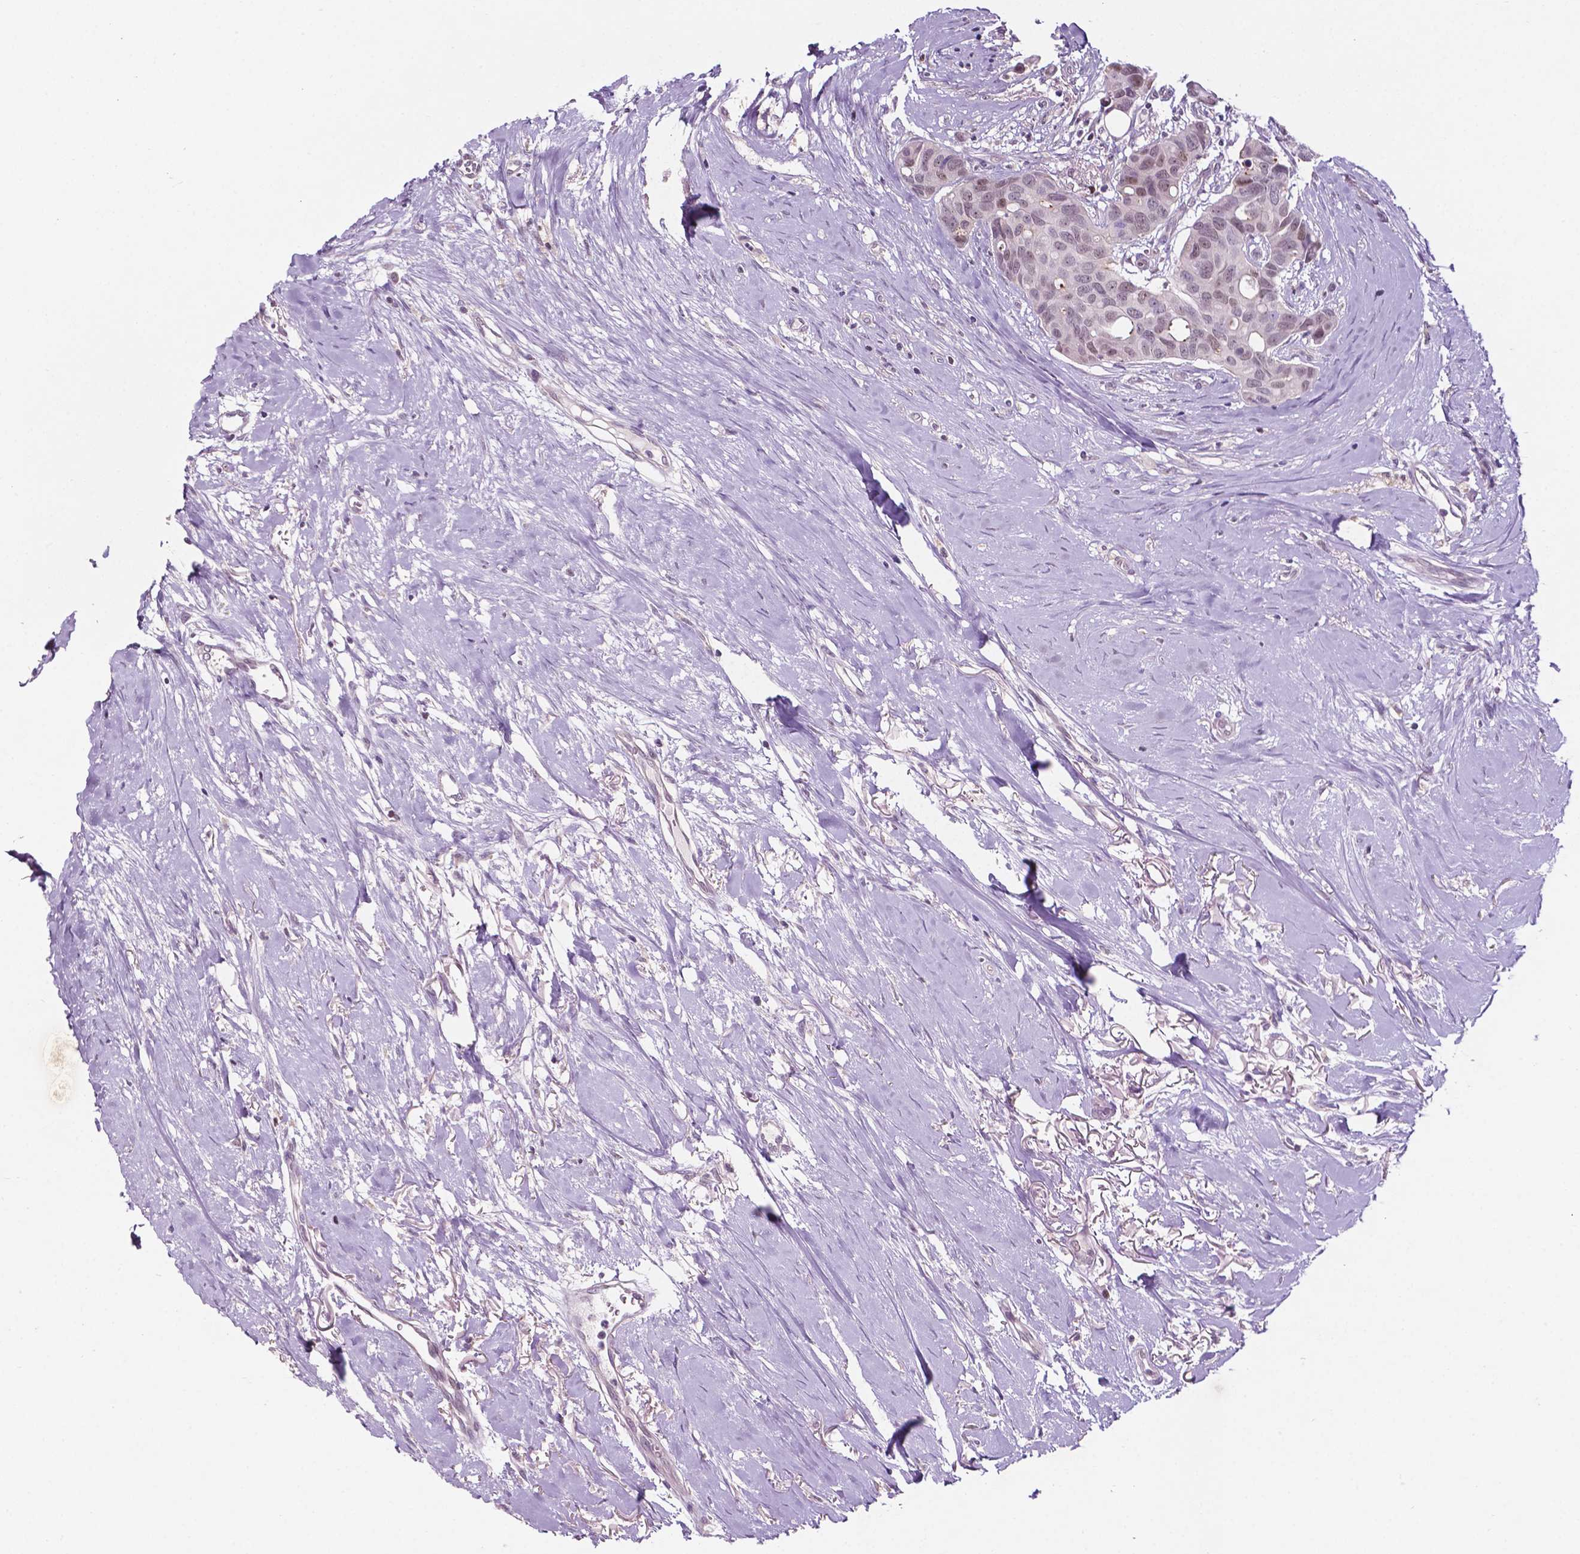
{"staining": {"intensity": "negative", "quantity": "none", "location": "none"}, "tissue": "breast cancer", "cell_type": "Tumor cells", "image_type": "cancer", "snomed": [{"axis": "morphology", "description": "Duct carcinoma"}, {"axis": "topography", "description": "Breast"}], "caption": "Tumor cells show no significant staining in breast intraductal carcinoma.", "gene": "FAM50B", "patient": {"sex": "female", "age": 54}}